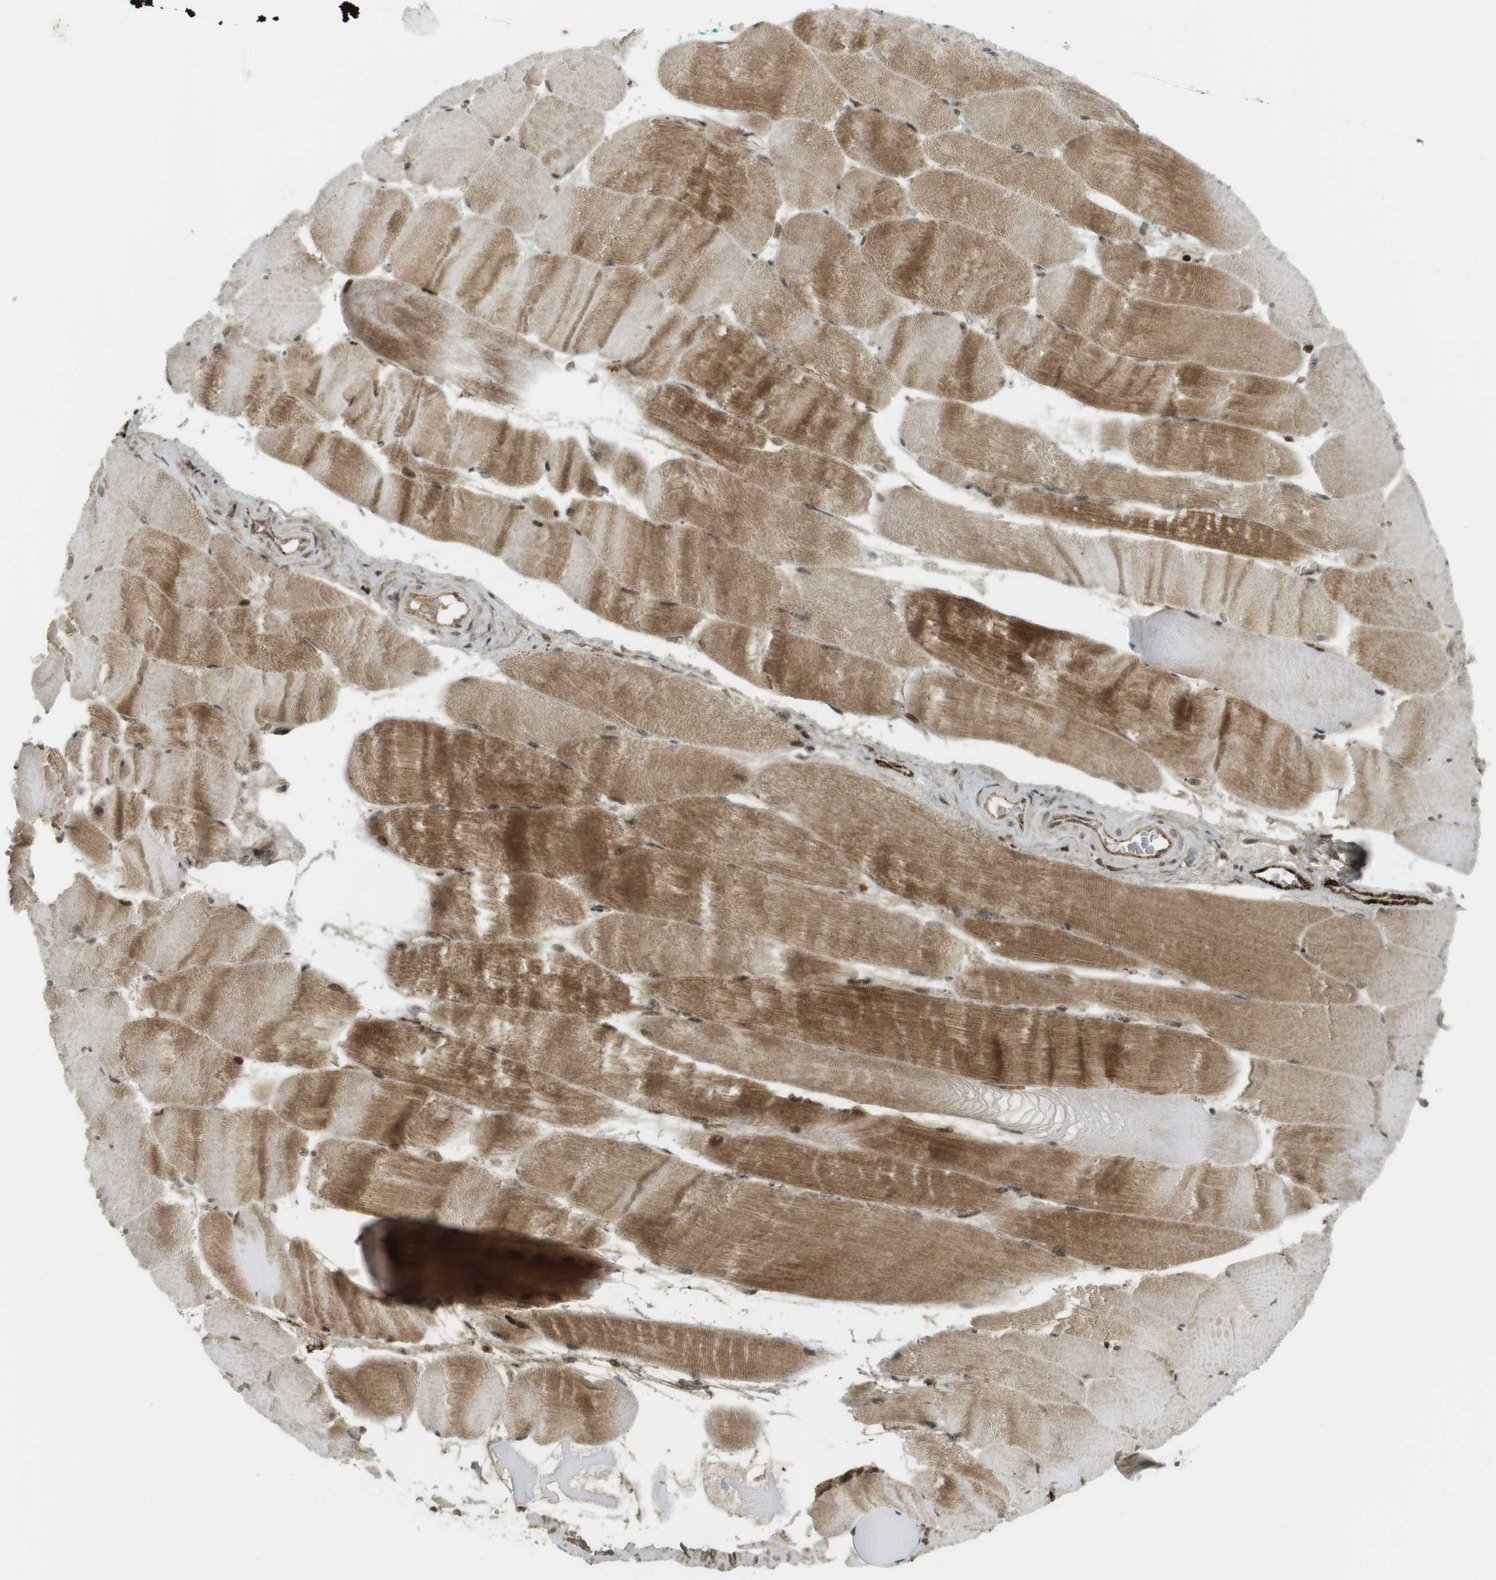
{"staining": {"intensity": "moderate", "quantity": "25%-75%", "location": "cytoplasmic/membranous"}, "tissue": "skeletal muscle", "cell_type": "Myocytes", "image_type": "normal", "snomed": [{"axis": "morphology", "description": "Normal tissue, NOS"}, {"axis": "morphology", "description": "Squamous cell carcinoma, NOS"}, {"axis": "topography", "description": "Skeletal muscle"}], "caption": "IHC of normal human skeletal muscle demonstrates medium levels of moderate cytoplasmic/membranous staining in about 25%-75% of myocytes. Immunohistochemistry (ihc) stains the protein in brown and the nuclei are stained blue.", "gene": "PPP1R13B", "patient": {"sex": "male", "age": 51}}